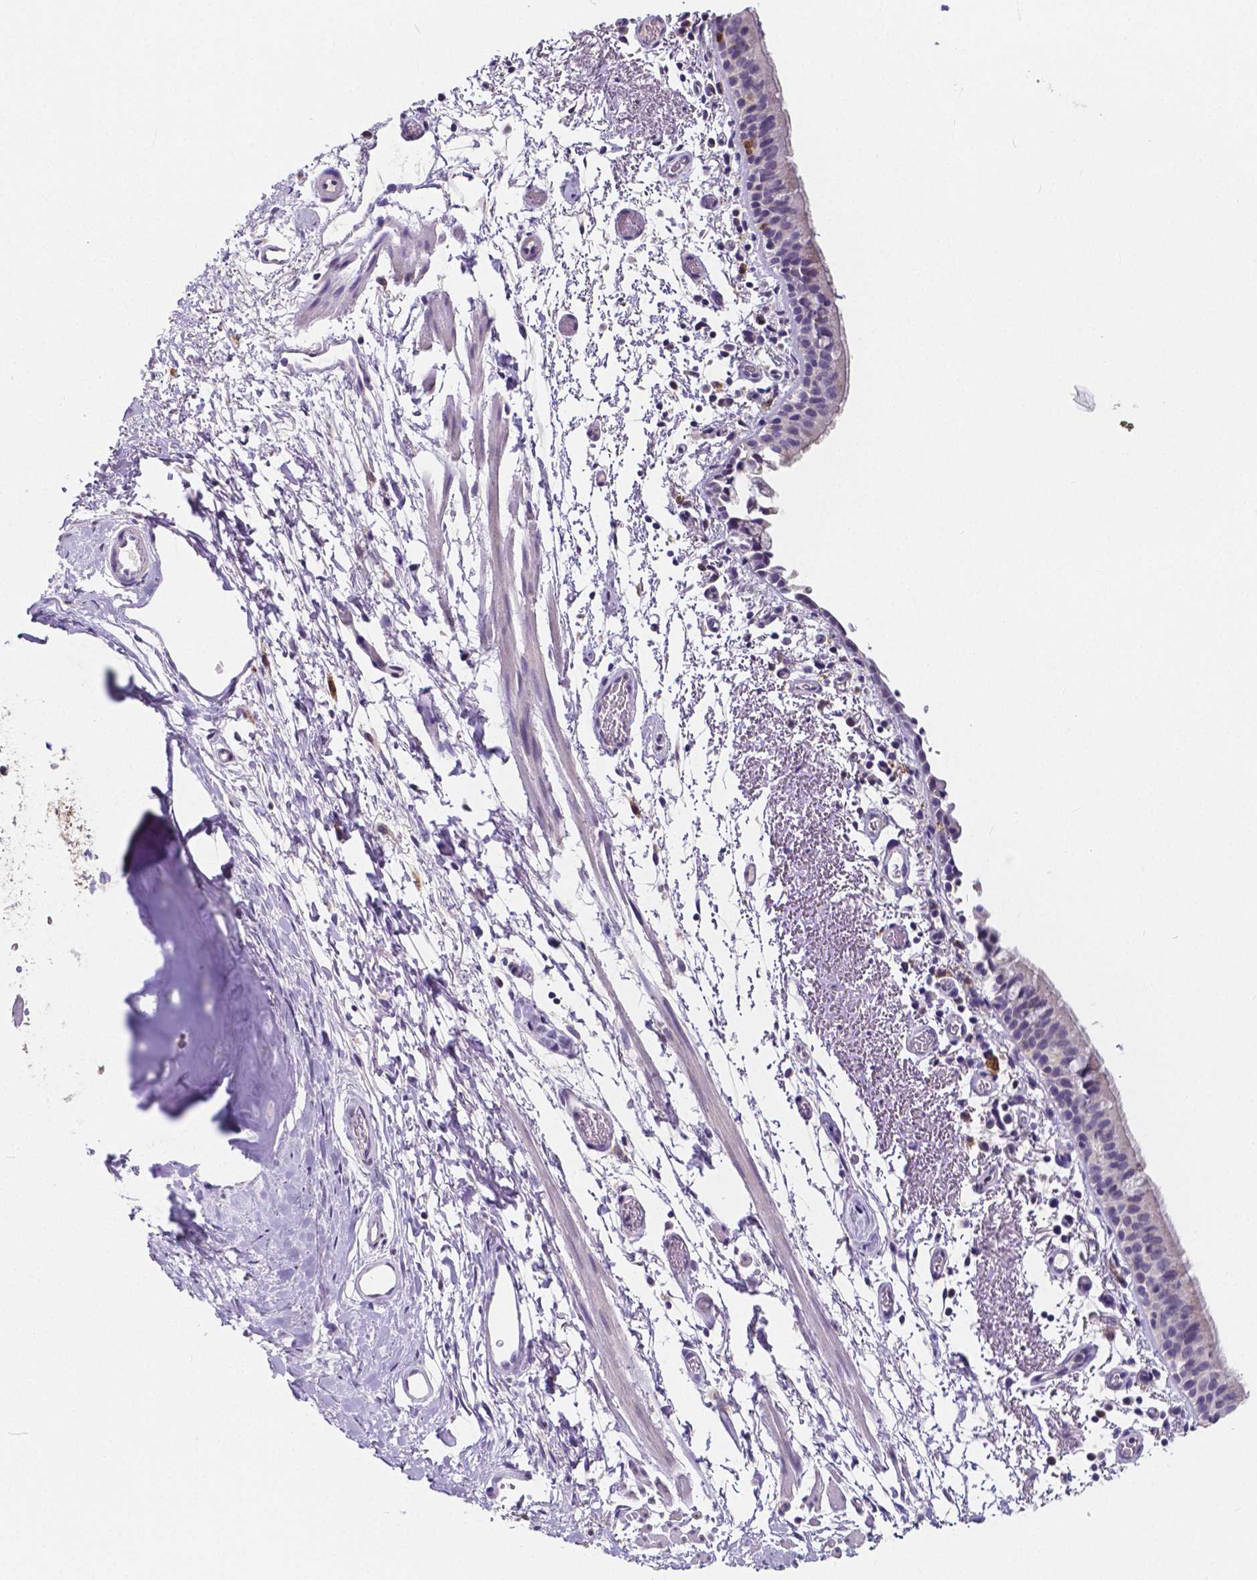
{"staining": {"intensity": "negative", "quantity": "none", "location": "none"}, "tissue": "bronchus", "cell_type": "Respiratory epithelial cells", "image_type": "normal", "snomed": [{"axis": "morphology", "description": "Normal tissue, NOS"}, {"axis": "morphology", "description": "Adenocarcinoma, NOS"}, {"axis": "topography", "description": "Bronchus"}], "caption": "IHC photomicrograph of normal bronchus: bronchus stained with DAB demonstrates no significant protein expression in respiratory epithelial cells. (Stains: DAB IHC with hematoxylin counter stain, Microscopy: brightfield microscopy at high magnification).", "gene": "ACP5", "patient": {"sex": "male", "age": 68}}